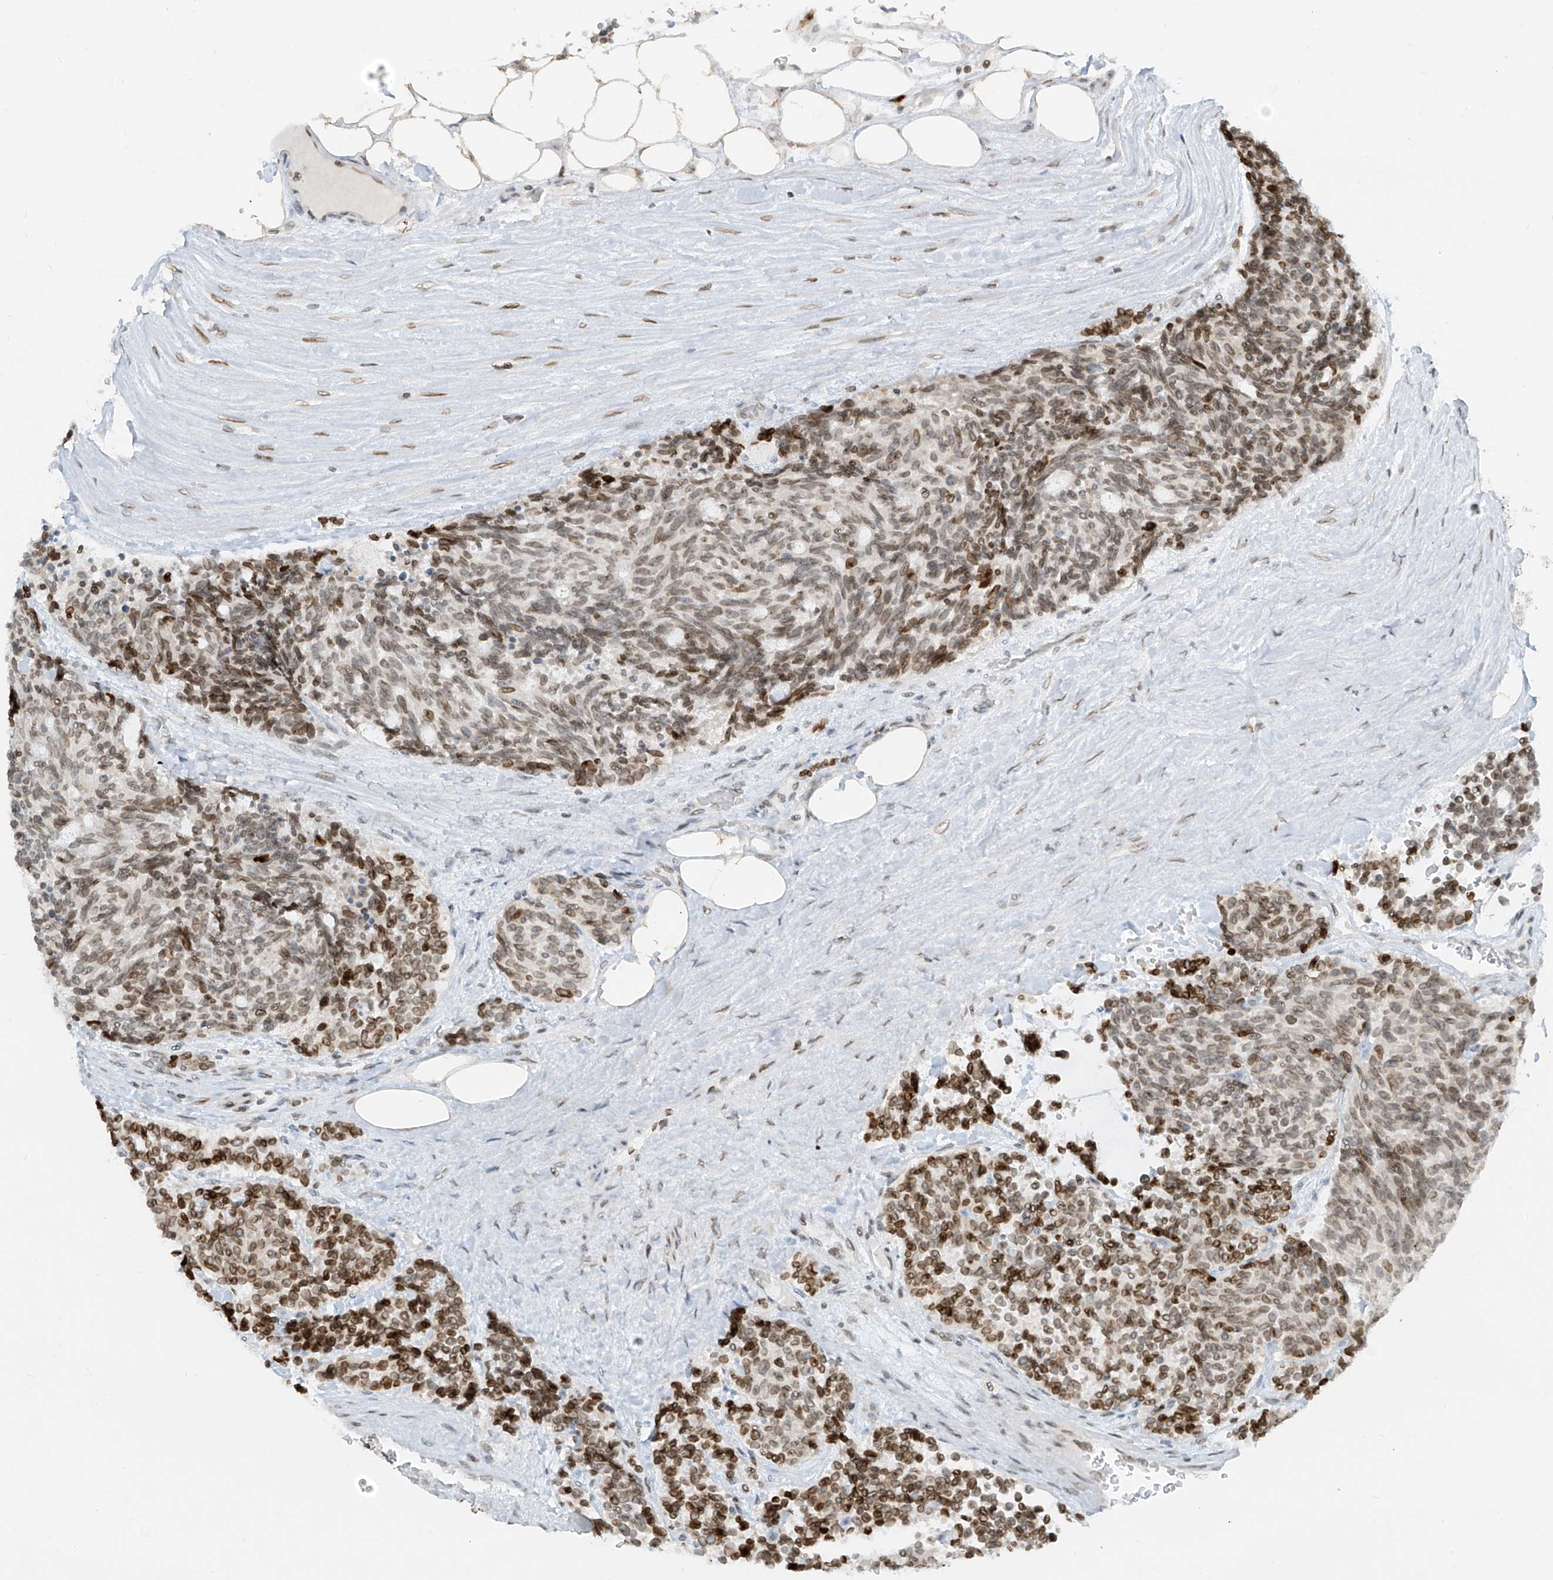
{"staining": {"intensity": "strong", "quantity": "25%-75%", "location": "nuclear"}, "tissue": "carcinoid", "cell_type": "Tumor cells", "image_type": "cancer", "snomed": [{"axis": "morphology", "description": "Carcinoid, malignant, NOS"}, {"axis": "topography", "description": "Pancreas"}], "caption": "Protein staining of carcinoid (malignant) tissue shows strong nuclear expression in about 25%-75% of tumor cells.", "gene": "SAMD15", "patient": {"sex": "female", "age": 54}}